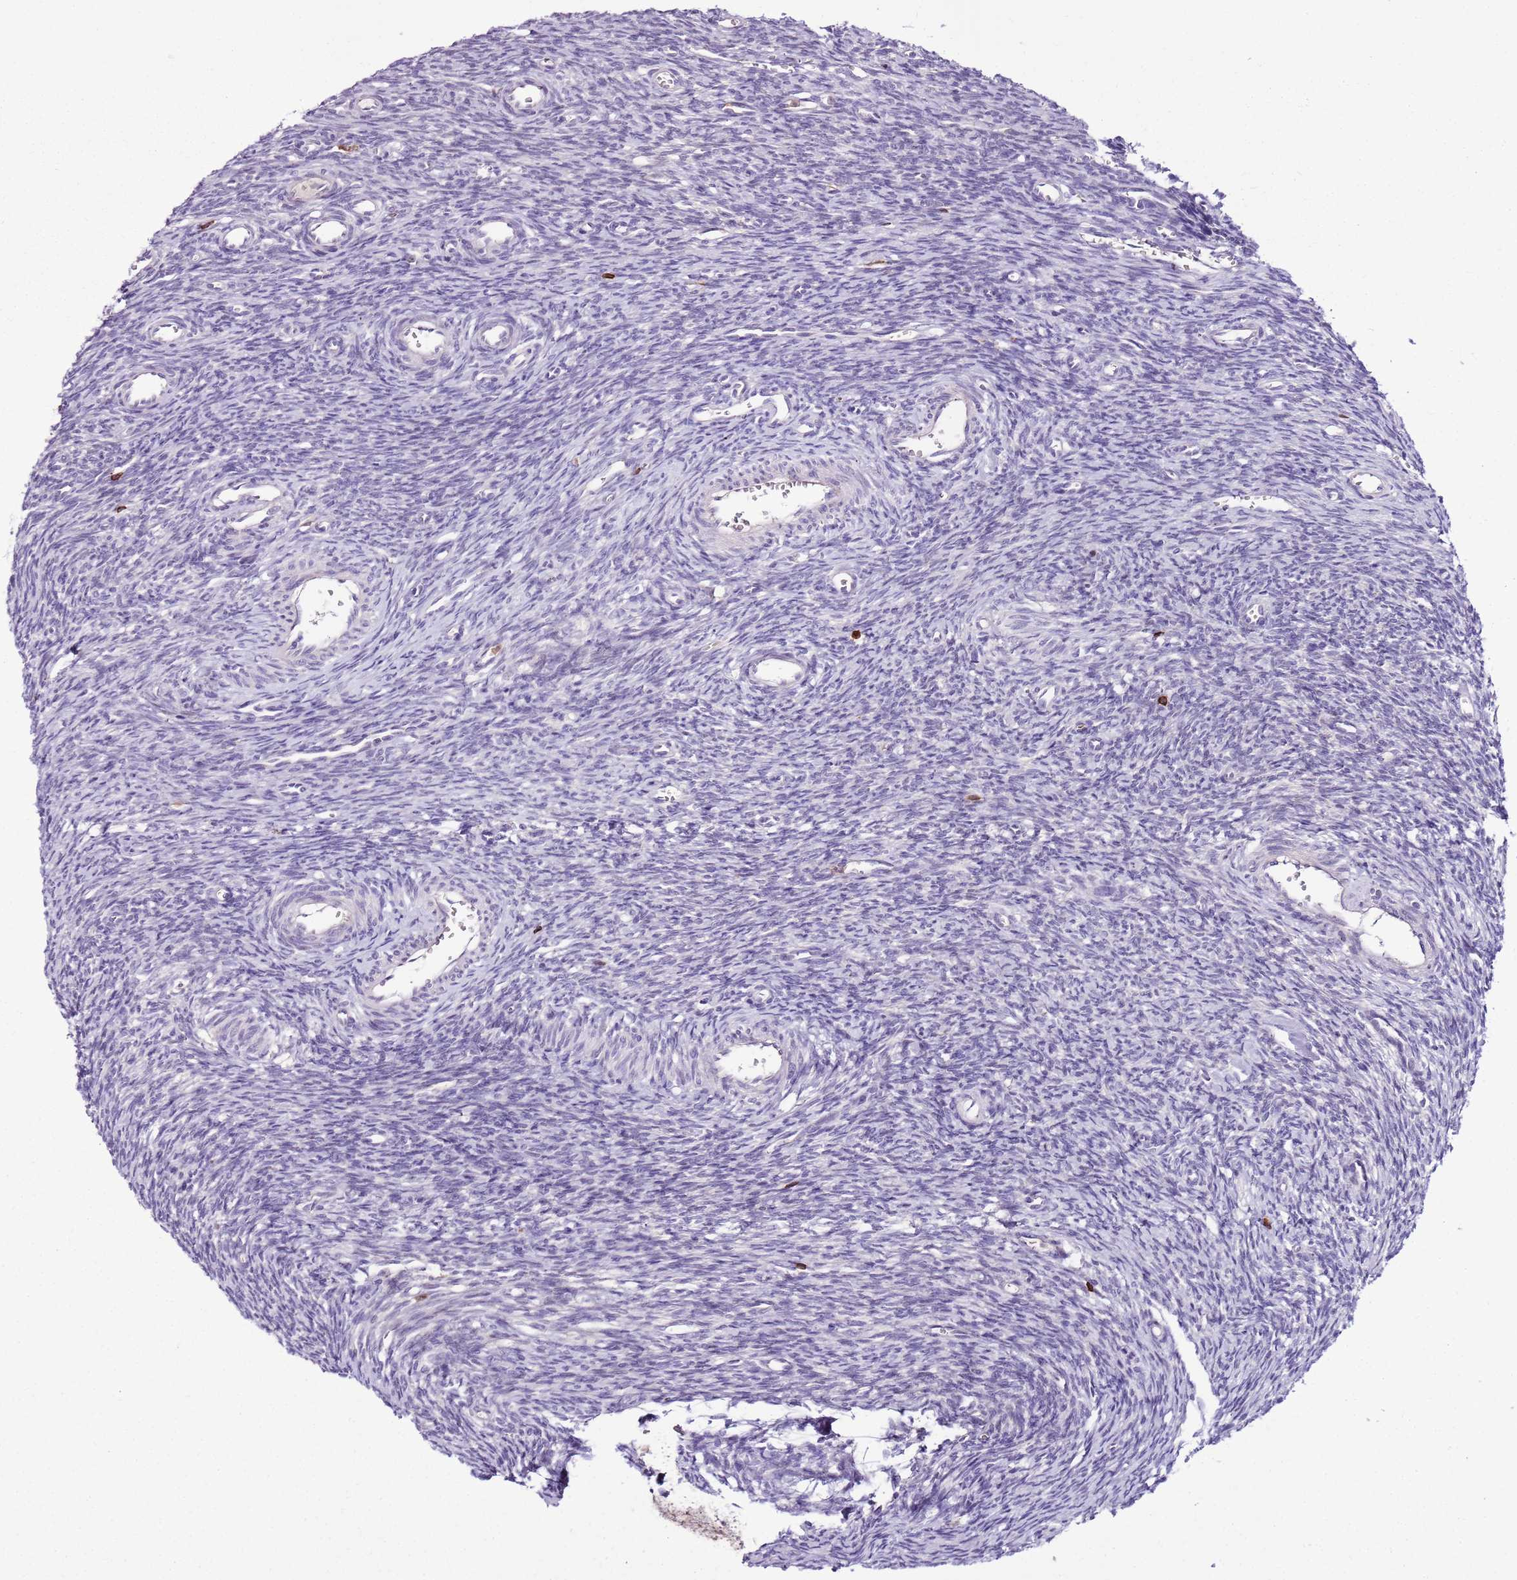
{"staining": {"intensity": "negative", "quantity": "none", "location": "none"}, "tissue": "ovary", "cell_type": "Ovarian stroma cells", "image_type": "normal", "snomed": [{"axis": "morphology", "description": "Normal tissue, NOS"}, {"axis": "topography", "description": "Ovary"}], "caption": "Normal ovary was stained to show a protein in brown. There is no significant positivity in ovarian stroma cells.", "gene": "ZSWIM1", "patient": {"sex": "female", "age": 39}}